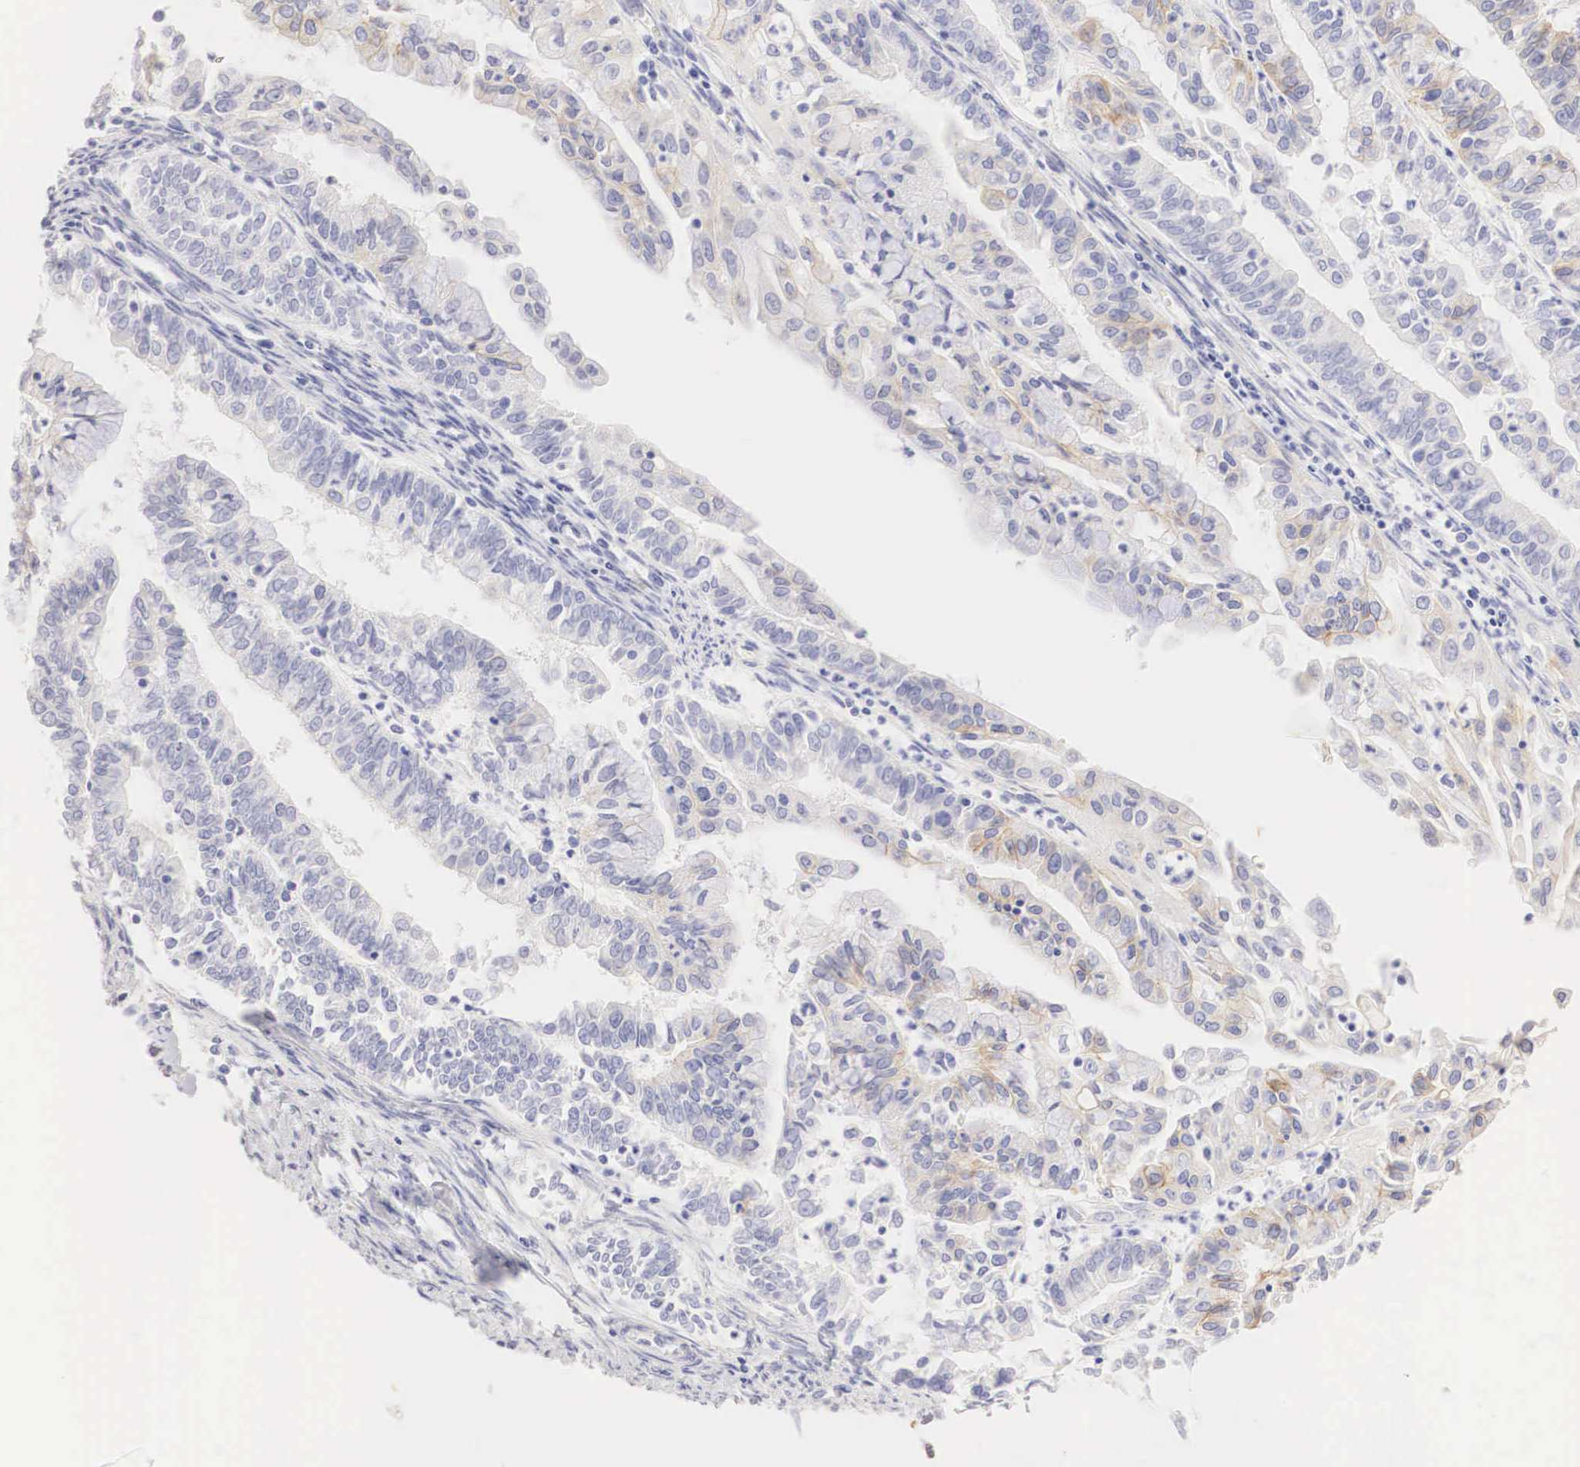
{"staining": {"intensity": "weak", "quantity": "<25%", "location": "cytoplasmic/membranous"}, "tissue": "endometrial cancer", "cell_type": "Tumor cells", "image_type": "cancer", "snomed": [{"axis": "morphology", "description": "Adenocarcinoma, NOS"}, {"axis": "topography", "description": "Endometrium"}], "caption": "IHC image of human endometrial adenocarcinoma stained for a protein (brown), which exhibits no expression in tumor cells. The staining is performed using DAB (3,3'-diaminobenzidine) brown chromogen with nuclei counter-stained in using hematoxylin.", "gene": "ERBB2", "patient": {"sex": "female", "age": 75}}